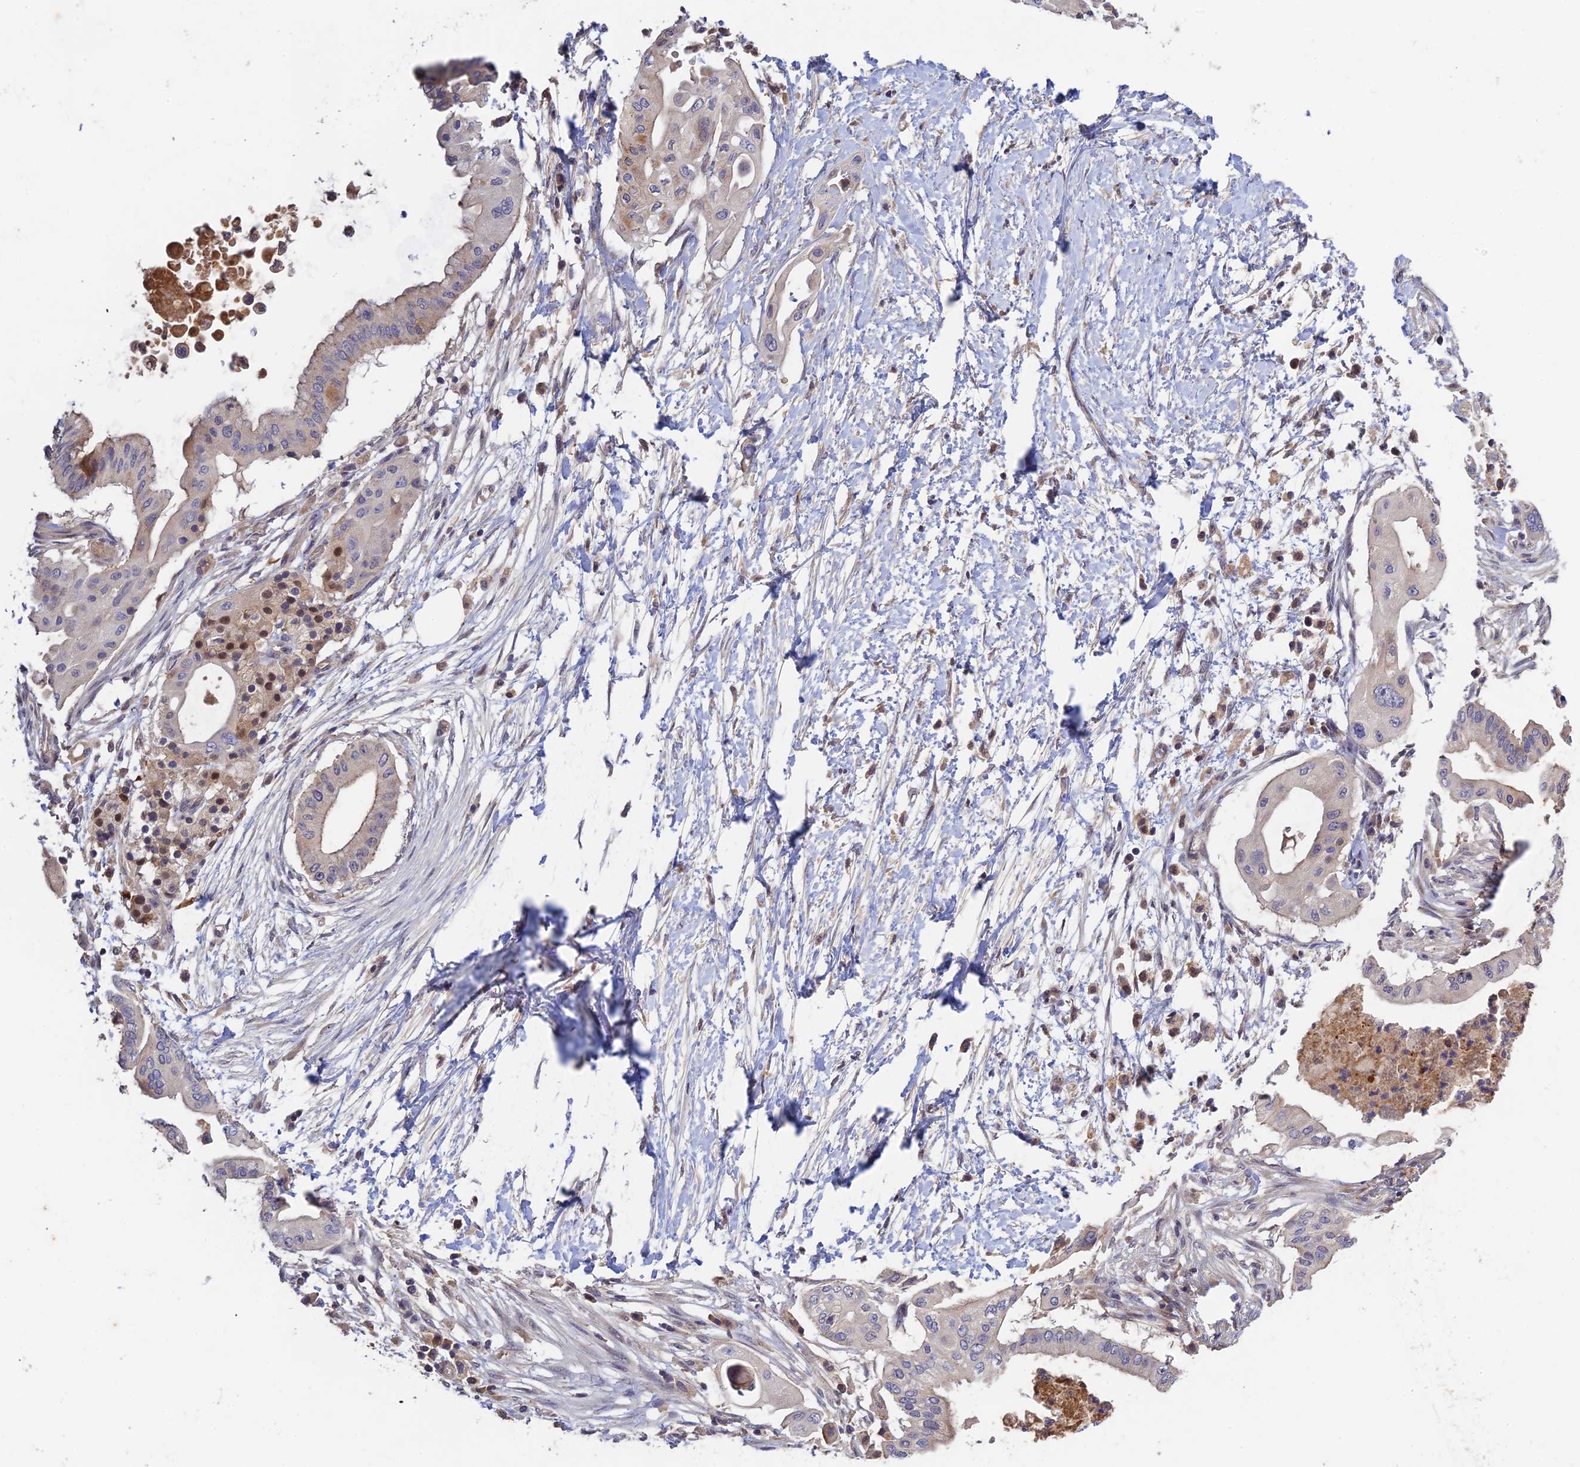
{"staining": {"intensity": "weak", "quantity": "<25%", "location": "cytoplasmic/membranous"}, "tissue": "pancreatic cancer", "cell_type": "Tumor cells", "image_type": "cancer", "snomed": [{"axis": "morphology", "description": "Adenocarcinoma, NOS"}, {"axis": "topography", "description": "Pancreas"}], "caption": "DAB (3,3'-diaminobenzidine) immunohistochemical staining of pancreatic cancer (adenocarcinoma) exhibits no significant expression in tumor cells.", "gene": "CWH43", "patient": {"sex": "male", "age": 68}}